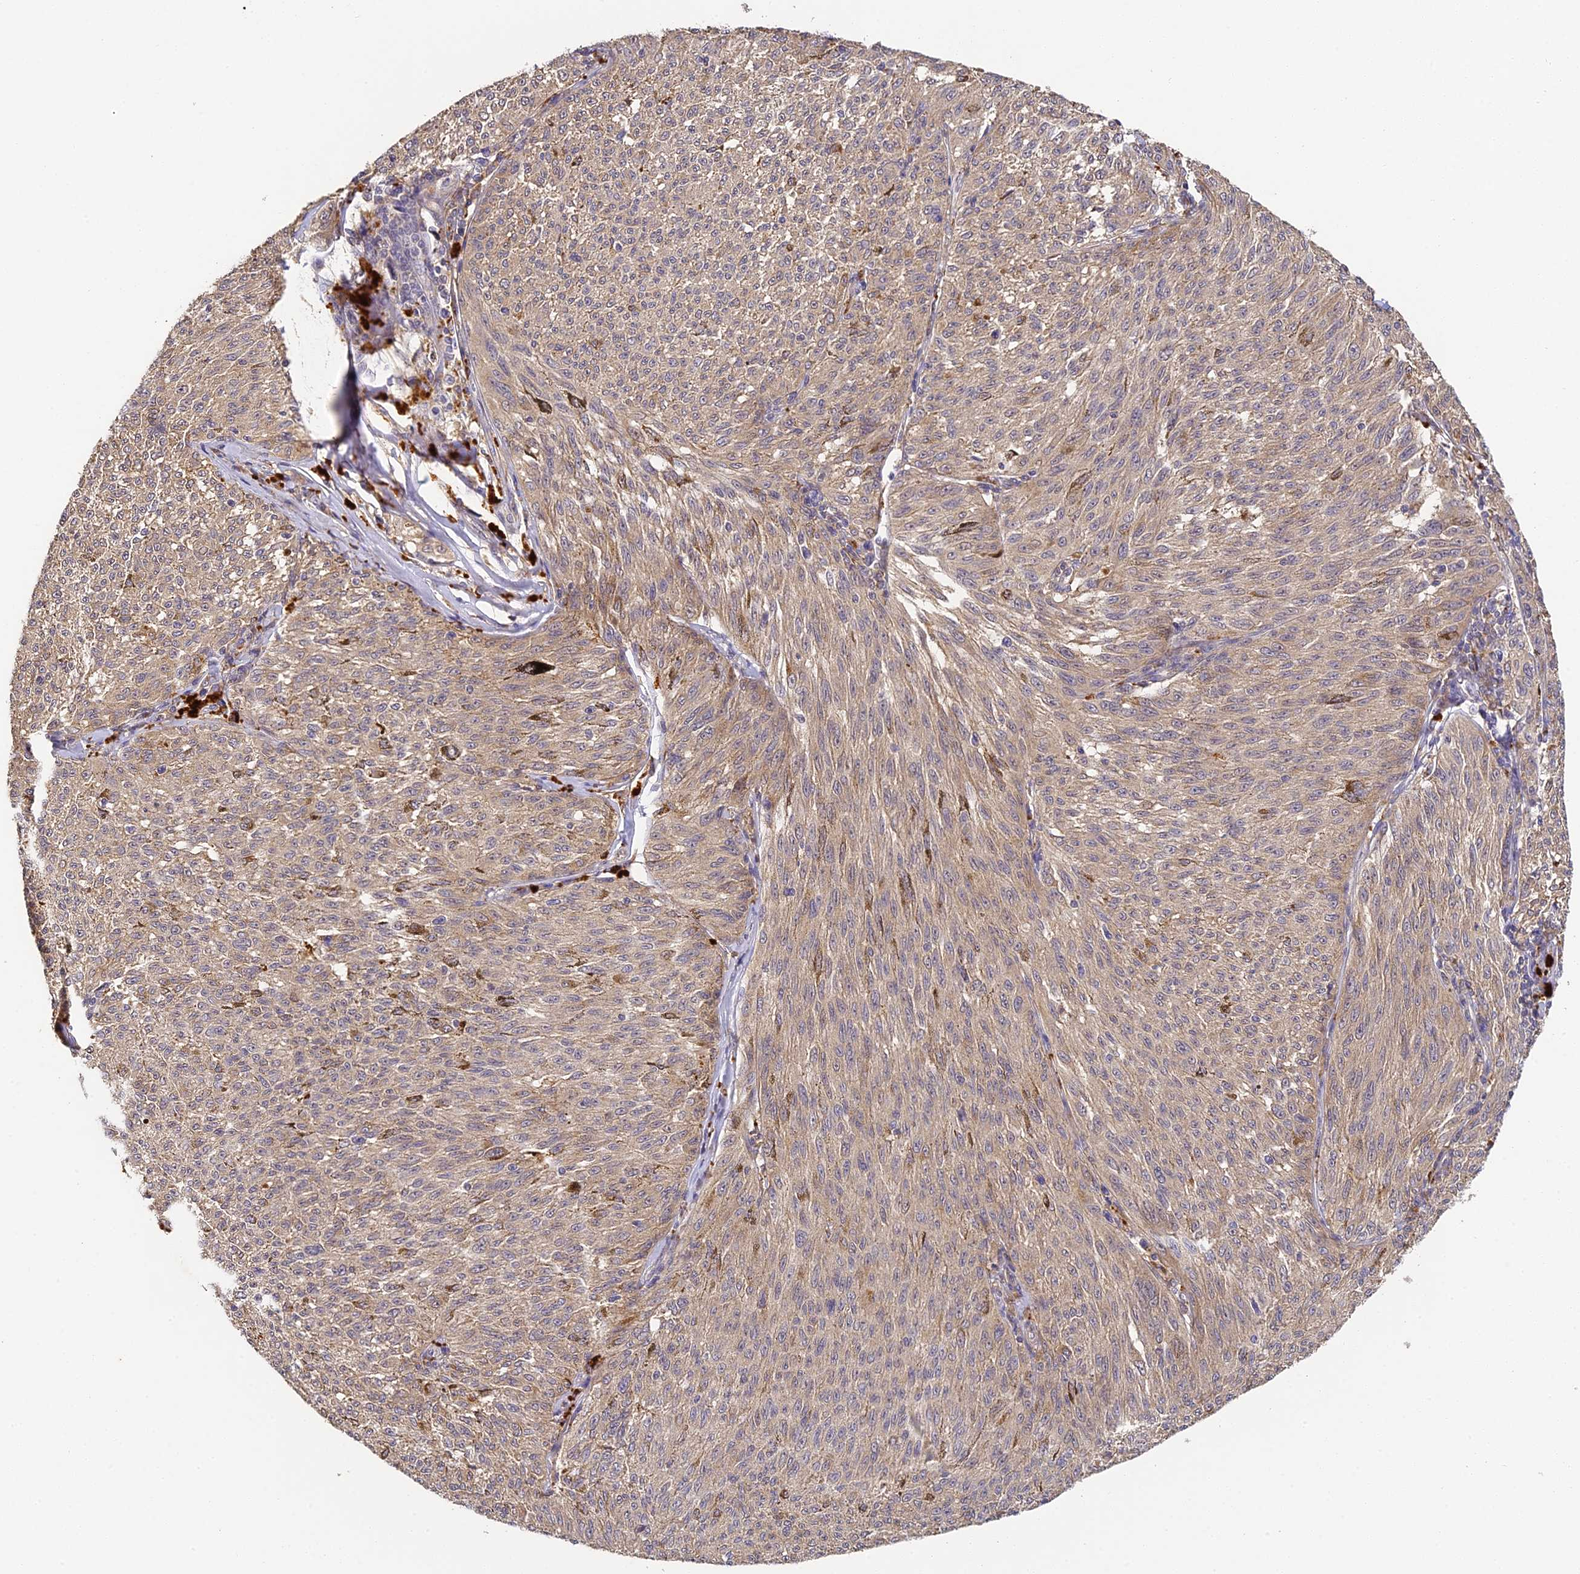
{"staining": {"intensity": "weak", "quantity": "25%-75%", "location": "cytoplasmic/membranous"}, "tissue": "melanoma", "cell_type": "Tumor cells", "image_type": "cancer", "snomed": [{"axis": "morphology", "description": "Malignant melanoma, NOS"}, {"axis": "topography", "description": "Skin"}], "caption": "The micrograph reveals immunohistochemical staining of melanoma. There is weak cytoplasmic/membranous staining is seen in approximately 25%-75% of tumor cells.", "gene": "YAE1", "patient": {"sex": "female", "age": 72}}